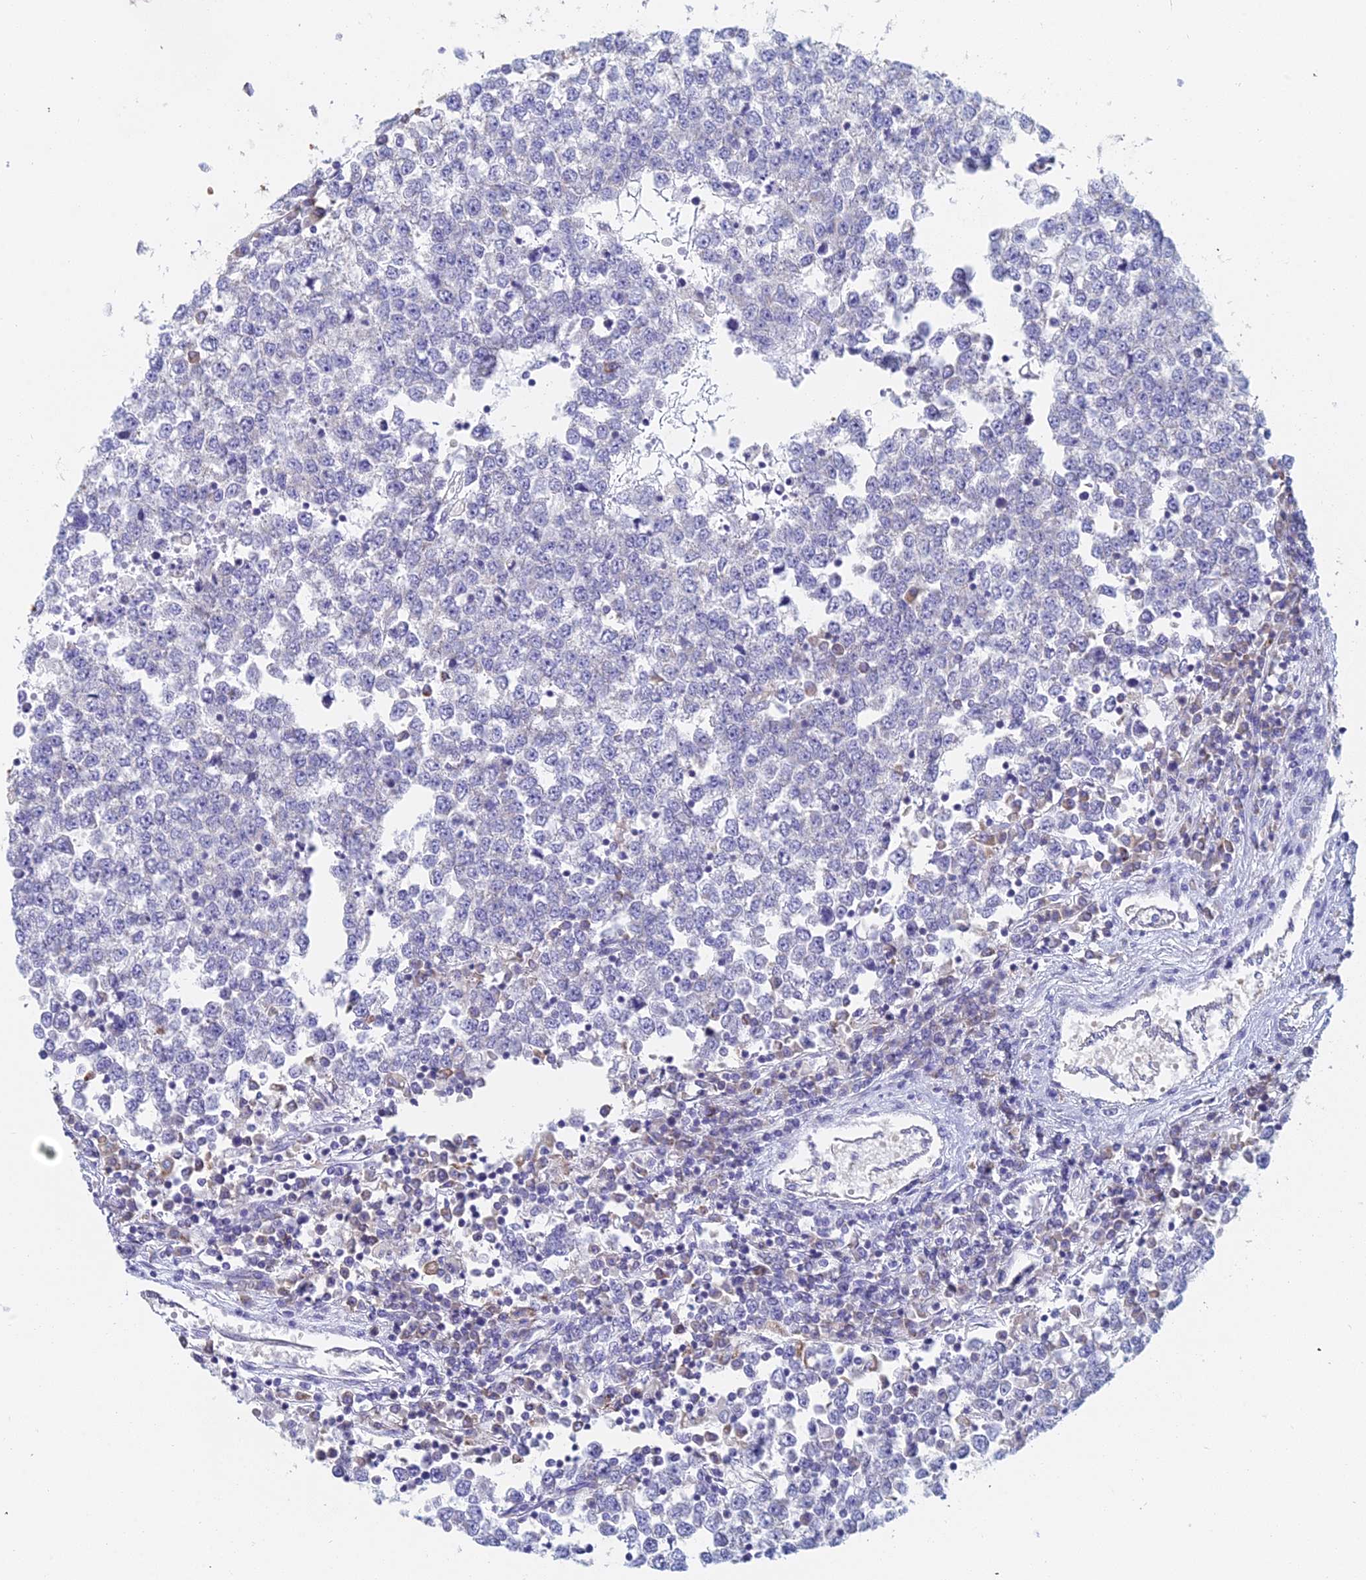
{"staining": {"intensity": "weak", "quantity": "25%-75%", "location": "cytoplasmic/membranous"}, "tissue": "testis cancer", "cell_type": "Tumor cells", "image_type": "cancer", "snomed": [{"axis": "morphology", "description": "Seminoma, NOS"}, {"axis": "topography", "description": "Testis"}], "caption": "Protein staining of testis seminoma tissue displays weak cytoplasmic/membranous staining in about 25%-75% of tumor cells.", "gene": "CRACR2B", "patient": {"sex": "male", "age": 65}}